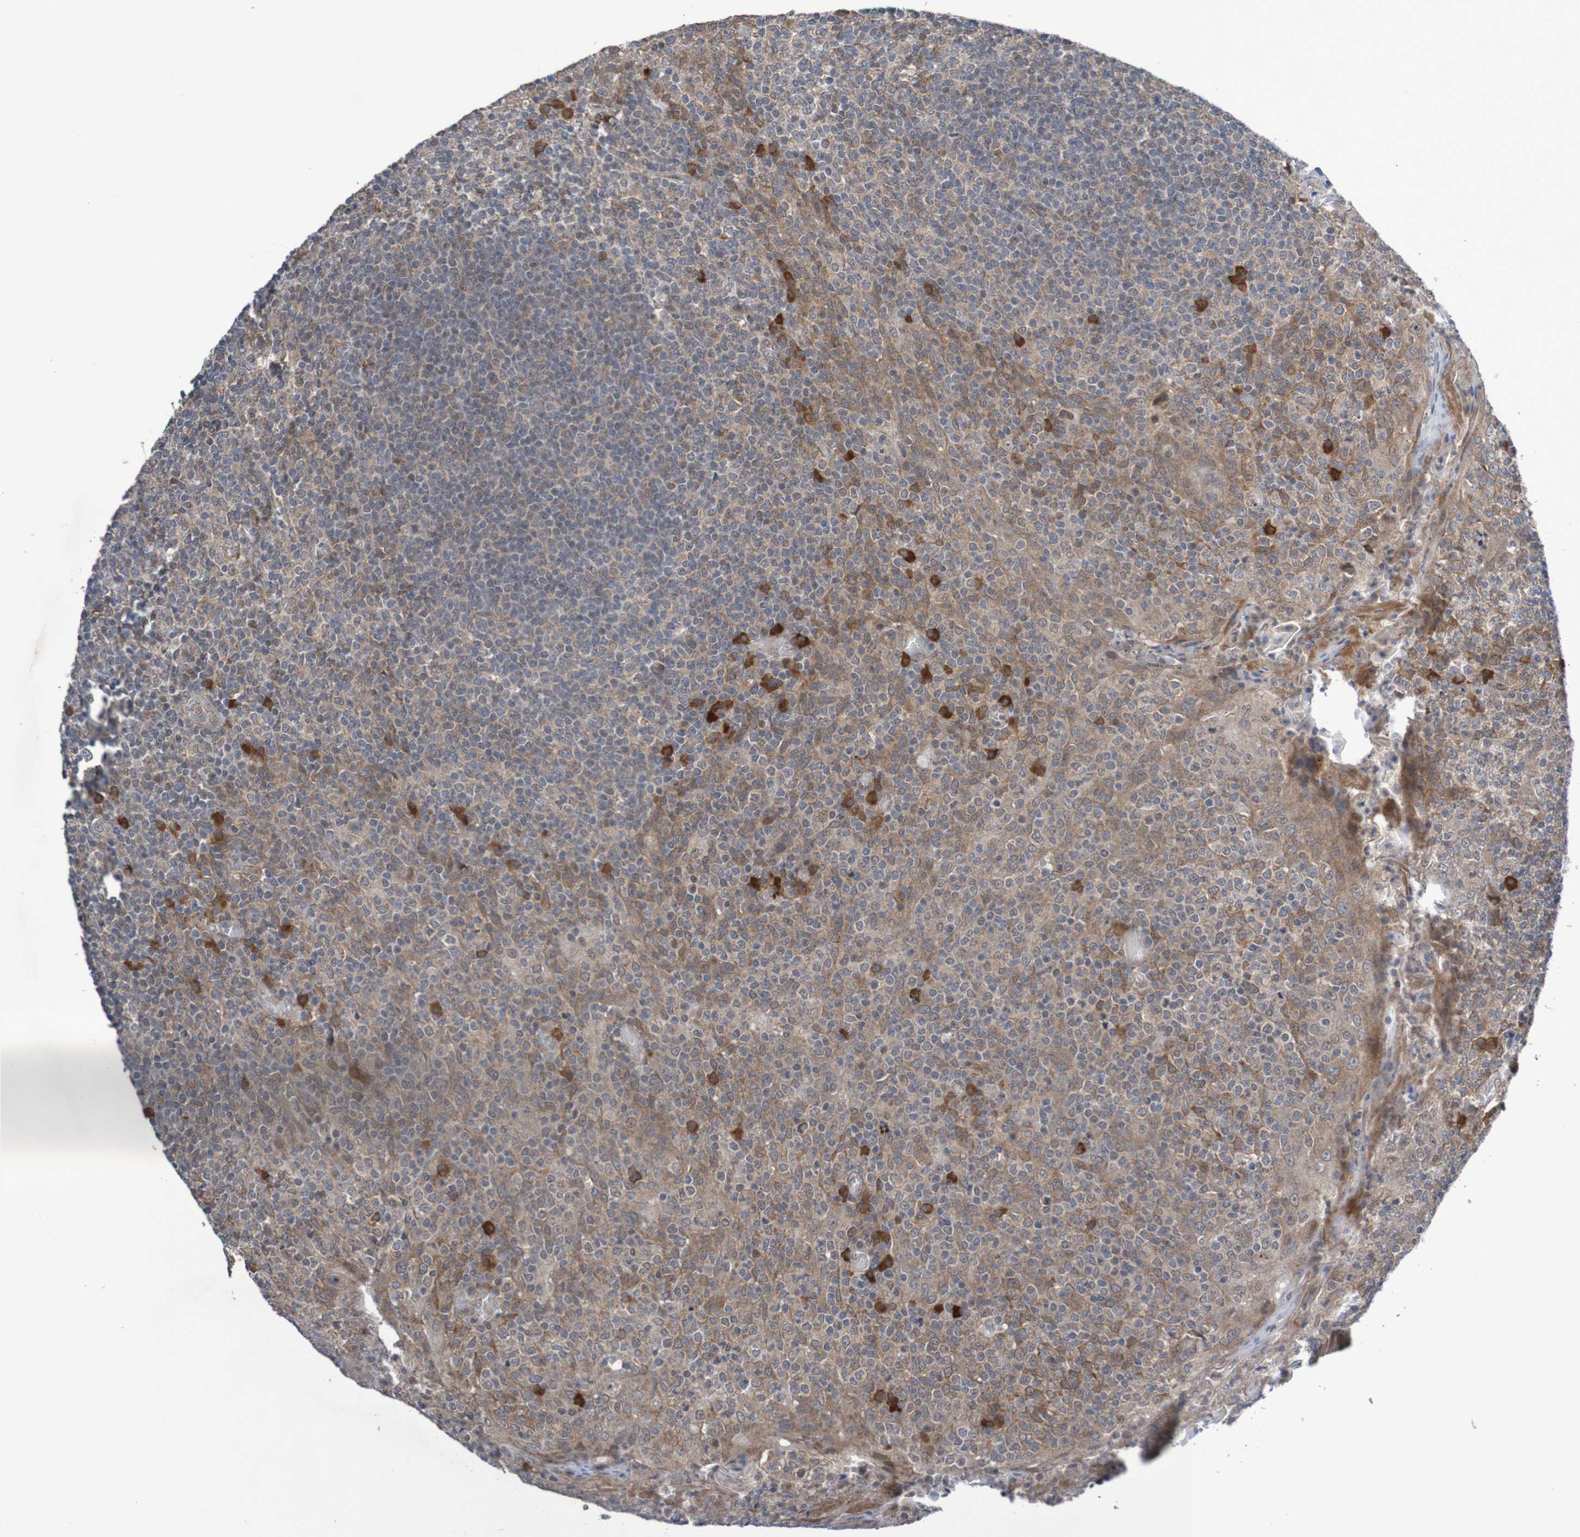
{"staining": {"intensity": "negative", "quantity": "none", "location": "none"}, "tissue": "tonsil", "cell_type": "Germinal center cells", "image_type": "normal", "snomed": [{"axis": "morphology", "description": "Normal tissue, NOS"}, {"axis": "topography", "description": "Tonsil"}], "caption": "A histopathology image of human tonsil is negative for staining in germinal center cells. Brightfield microscopy of IHC stained with DAB (3,3'-diaminobenzidine) (brown) and hematoxylin (blue), captured at high magnification.", "gene": "ITLN1", "patient": {"sex": "female", "age": 19}}